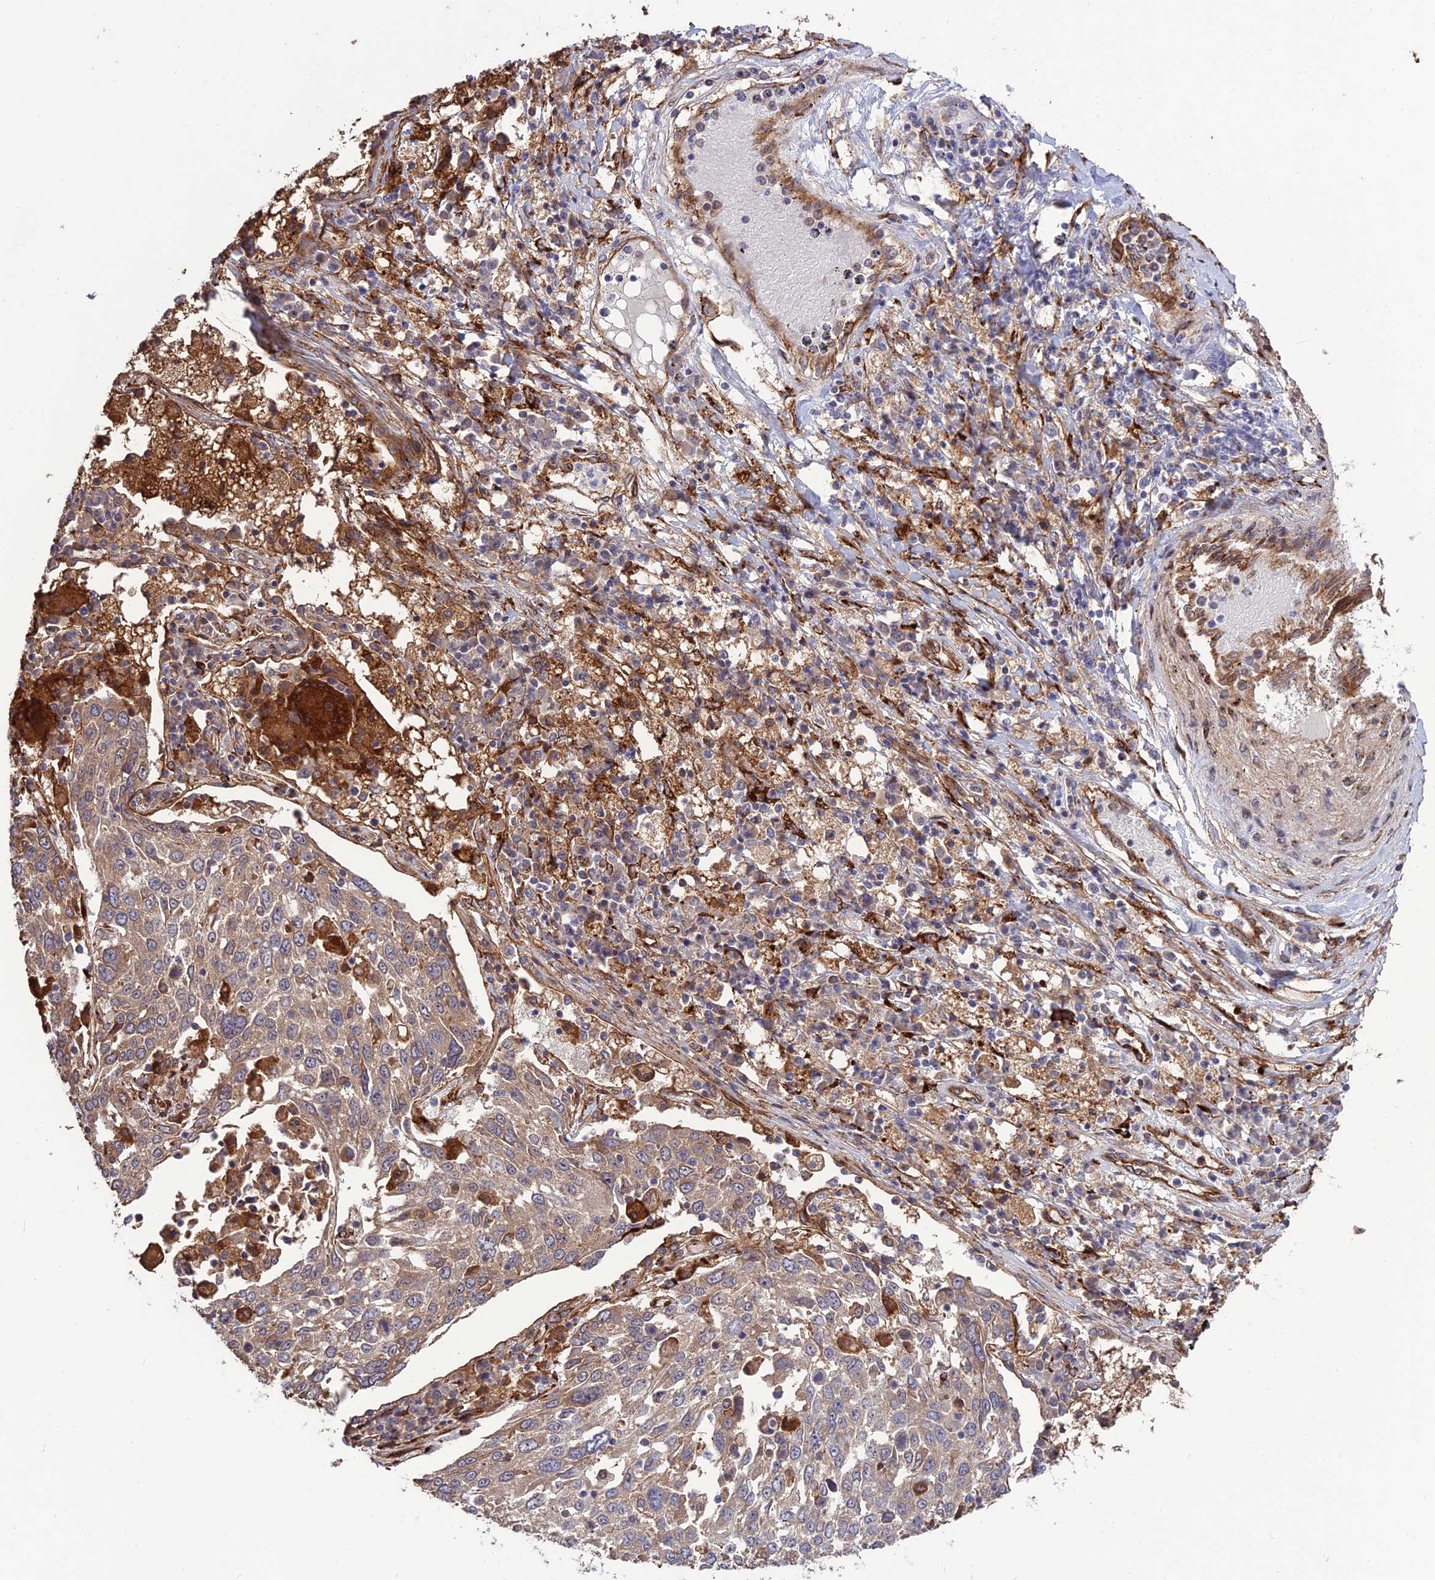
{"staining": {"intensity": "weak", "quantity": "25%-75%", "location": "cytoplasmic/membranous"}, "tissue": "lung cancer", "cell_type": "Tumor cells", "image_type": "cancer", "snomed": [{"axis": "morphology", "description": "Squamous cell carcinoma, NOS"}, {"axis": "topography", "description": "Lung"}], "caption": "Lung squamous cell carcinoma was stained to show a protein in brown. There is low levels of weak cytoplasmic/membranous staining in about 25%-75% of tumor cells.", "gene": "CRTAP", "patient": {"sex": "male", "age": 65}}